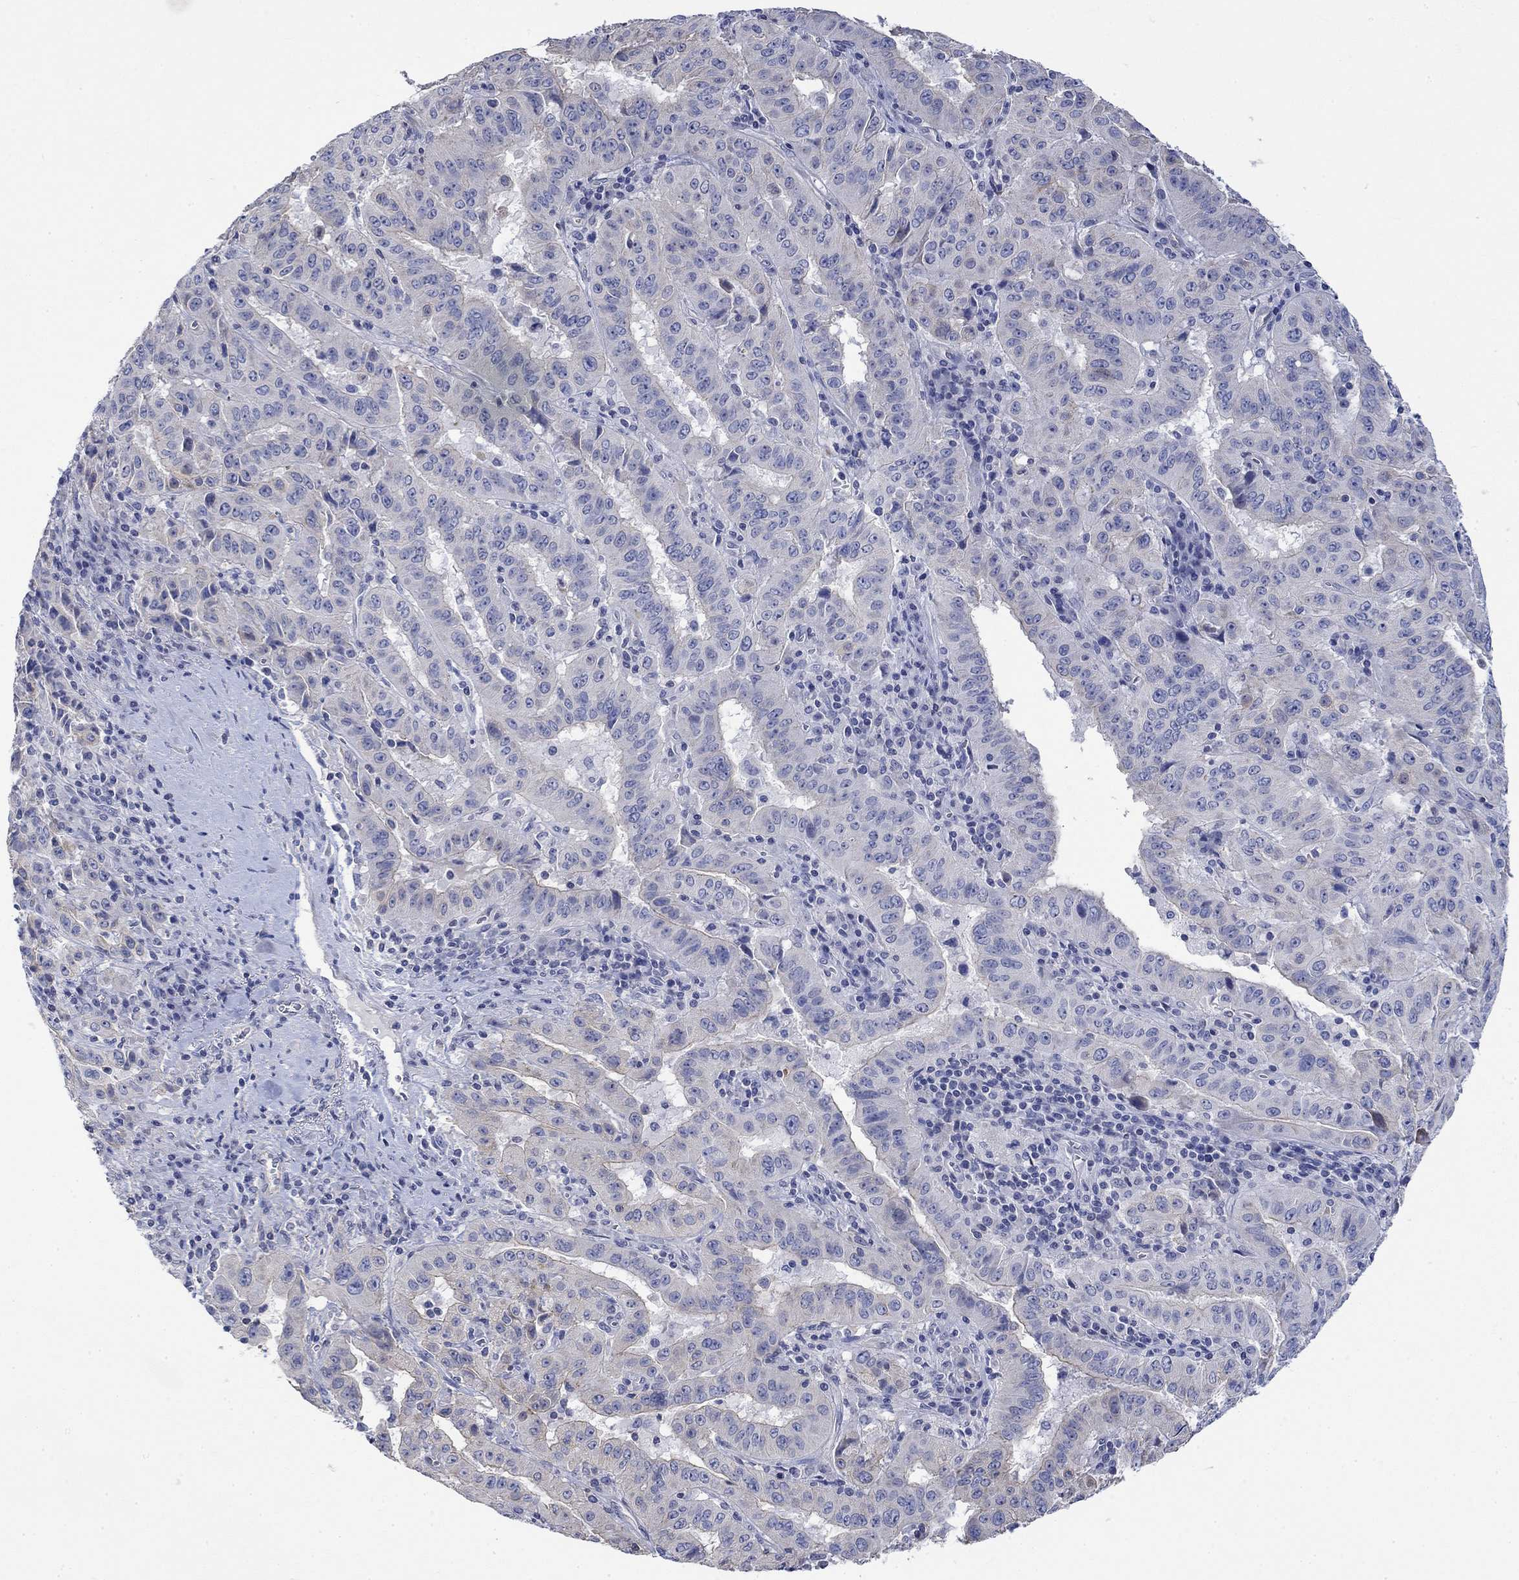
{"staining": {"intensity": "weak", "quantity": "25%-75%", "location": "cytoplasmic/membranous"}, "tissue": "pancreatic cancer", "cell_type": "Tumor cells", "image_type": "cancer", "snomed": [{"axis": "morphology", "description": "Adenocarcinoma, NOS"}, {"axis": "topography", "description": "Pancreas"}], "caption": "Immunohistochemistry staining of pancreatic cancer (adenocarcinoma), which reveals low levels of weak cytoplasmic/membranous expression in approximately 25%-75% of tumor cells indicating weak cytoplasmic/membranous protein positivity. The staining was performed using DAB (brown) for protein detection and nuclei were counterstained in hematoxylin (blue).", "gene": "AGRP", "patient": {"sex": "male", "age": 63}}